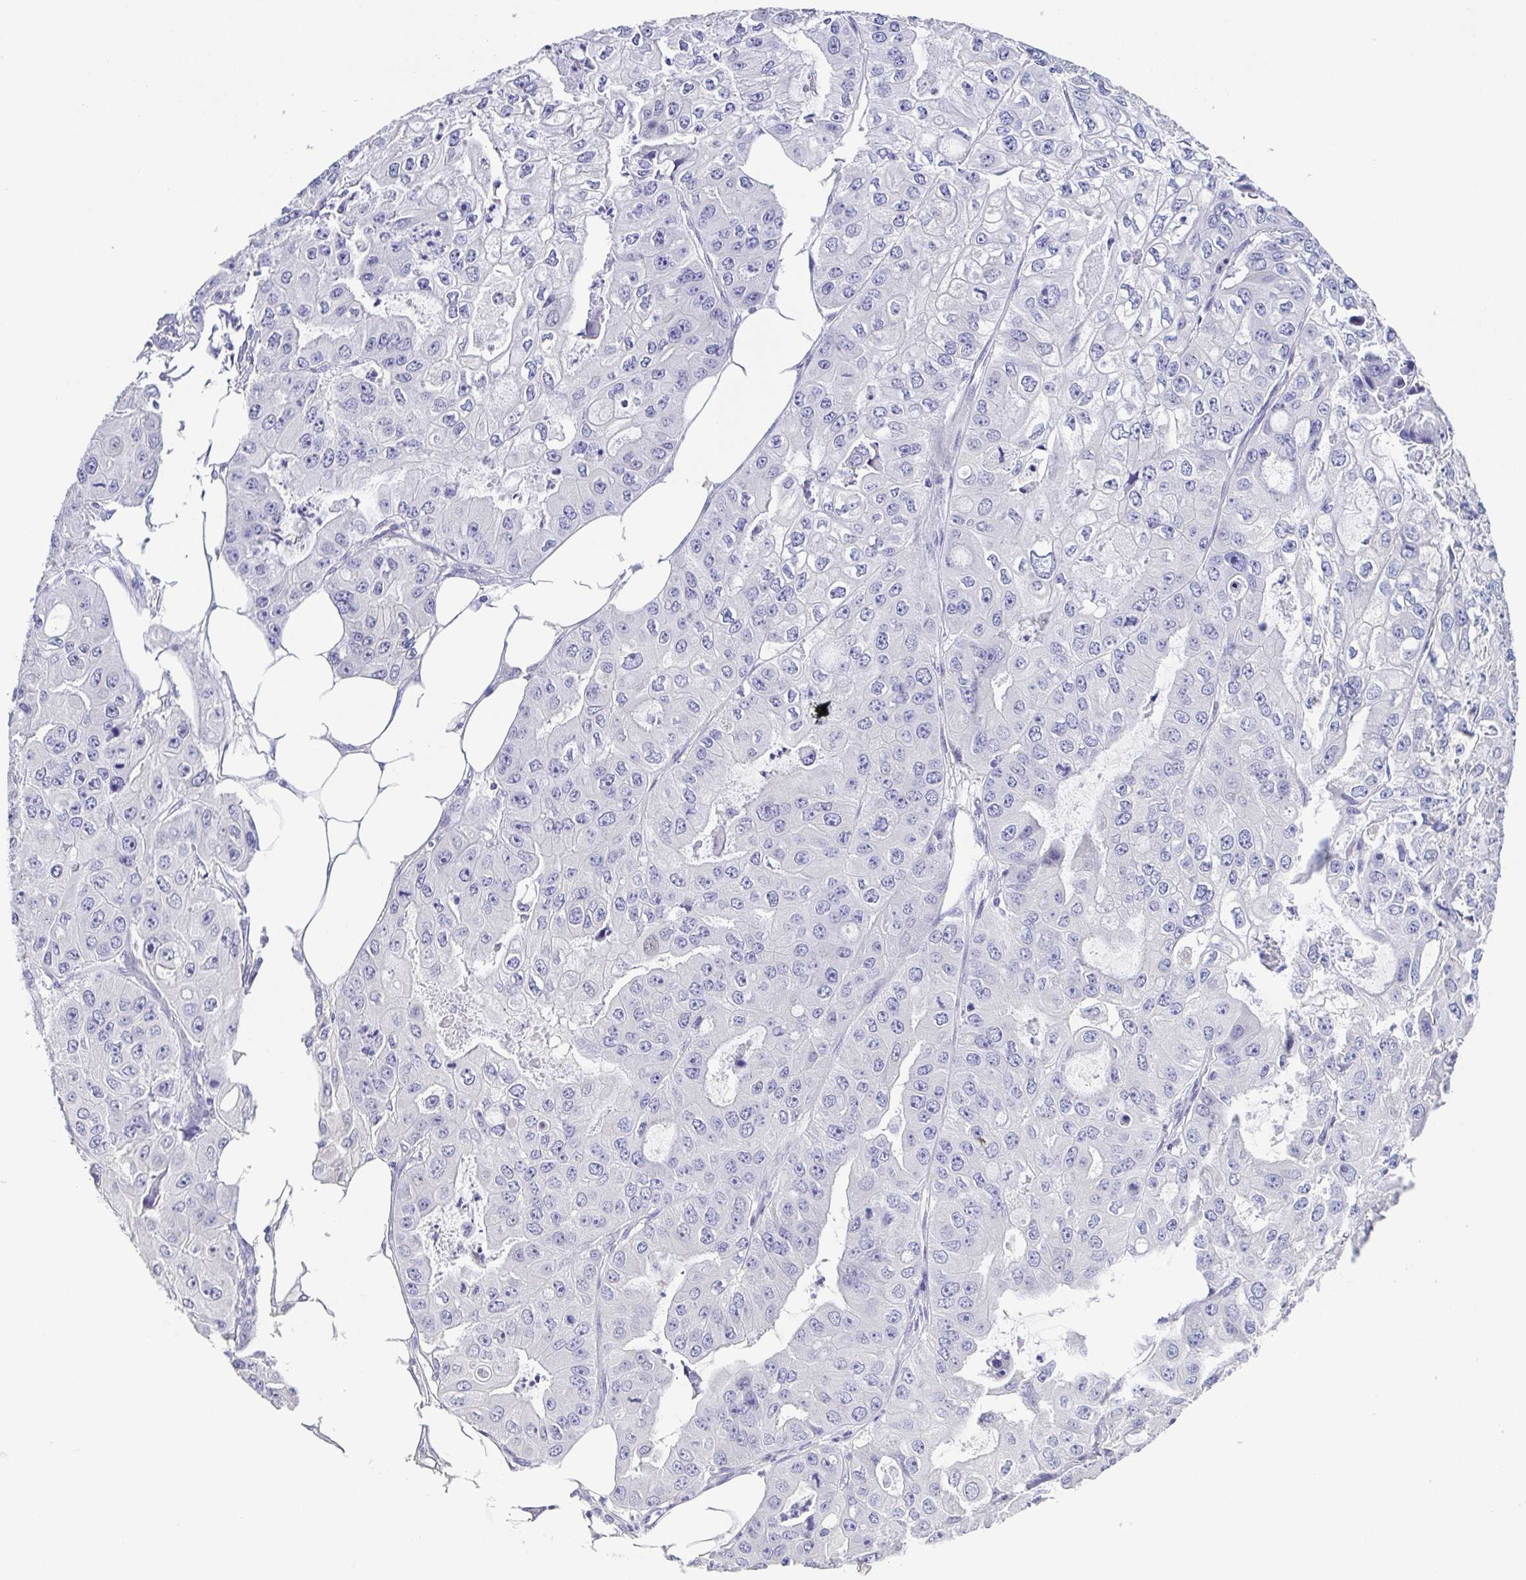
{"staining": {"intensity": "negative", "quantity": "none", "location": "none"}, "tissue": "ovarian cancer", "cell_type": "Tumor cells", "image_type": "cancer", "snomed": [{"axis": "morphology", "description": "Cystadenocarcinoma, serous, NOS"}, {"axis": "topography", "description": "Ovary"}], "caption": "Ovarian cancer (serous cystadenocarcinoma) was stained to show a protein in brown. There is no significant expression in tumor cells.", "gene": "RDH11", "patient": {"sex": "female", "age": 56}}